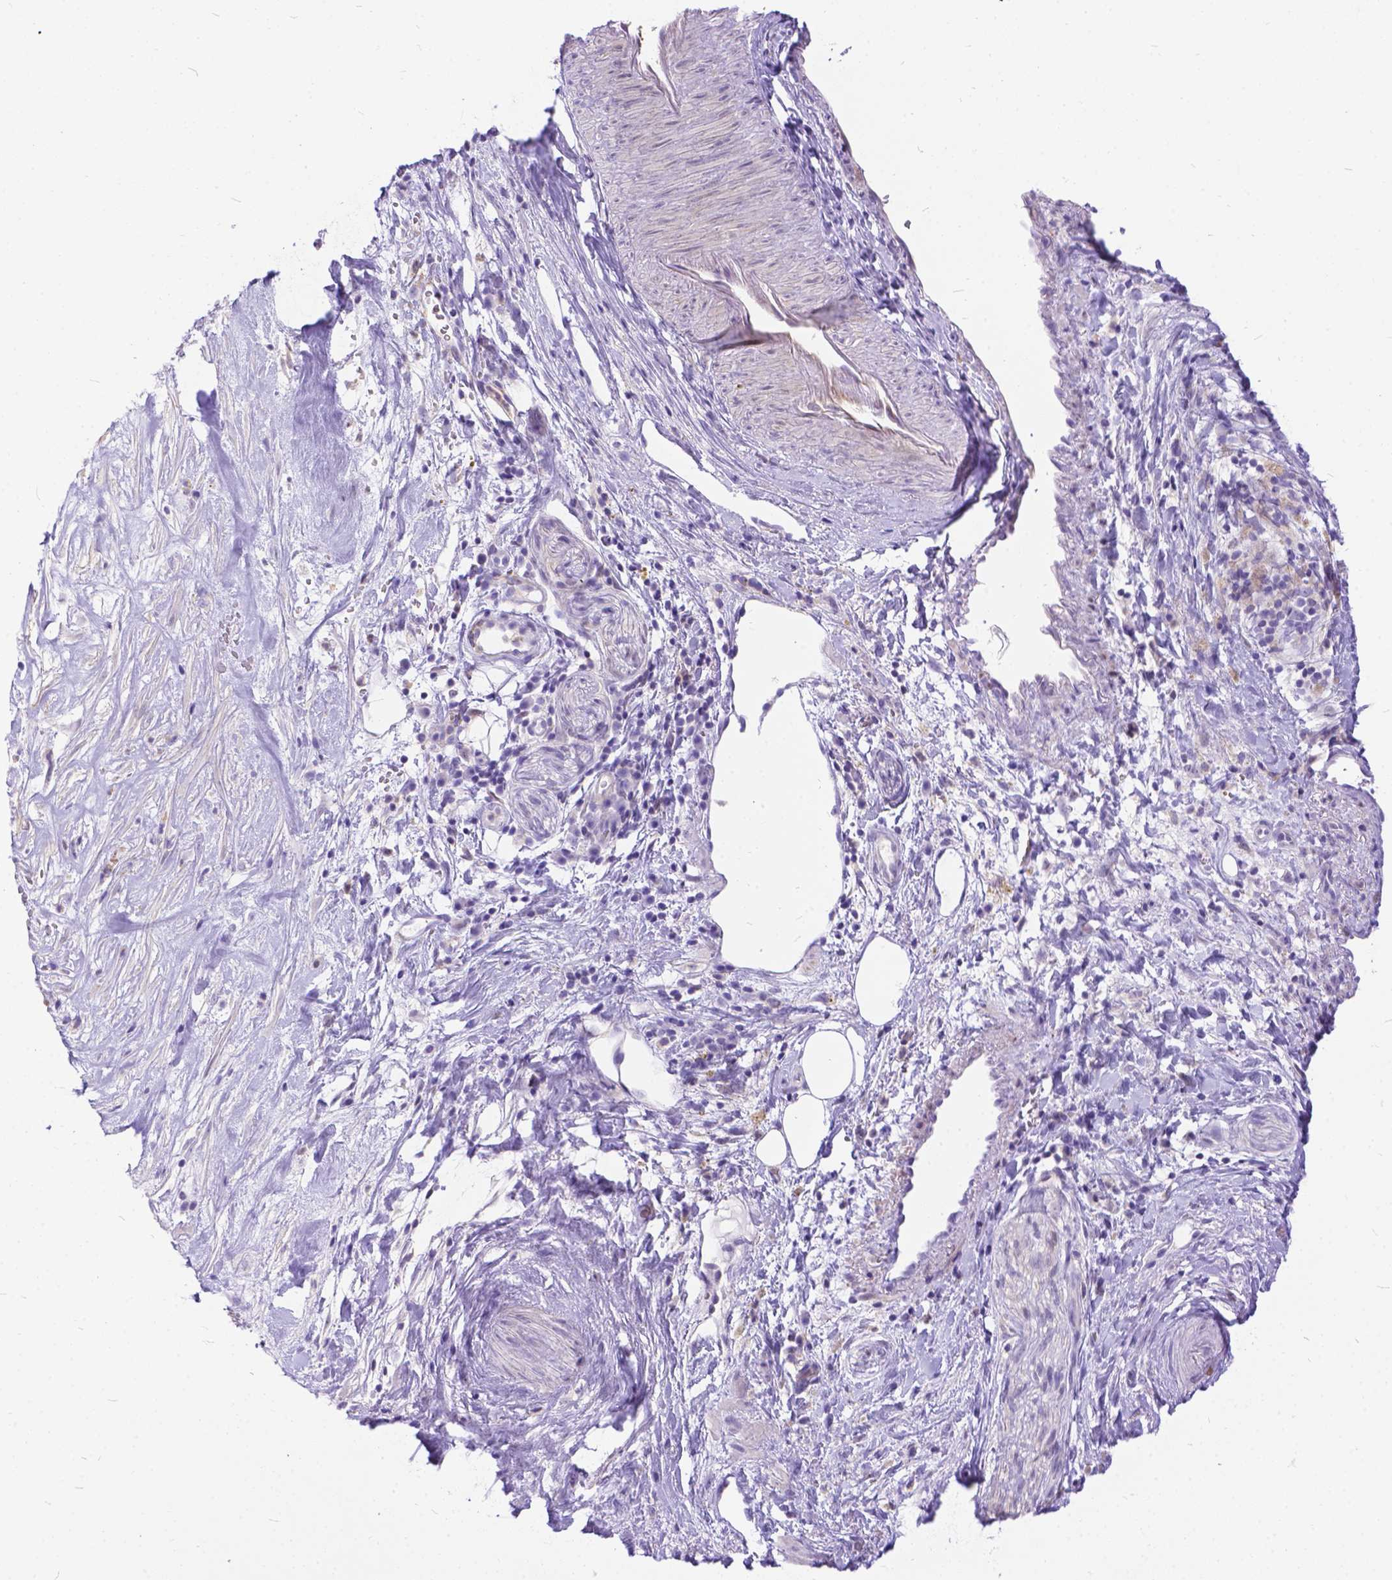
{"staining": {"intensity": "weak", "quantity": "<25%", "location": "cytoplasmic/membranous"}, "tissue": "pancreatic cancer", "cell_type": "Tumor cells", "image_type": "cancer", "snomed": [{"axis": "morphology", "description": "Adenocarcinoma, NOS"}, {"axis": "topography", "description": "Pancreas"}], "caption": "This is an immunohistochemistry image of human pancreatic adenocarcinoma. There is no positivity in tumor cells.", "gene": "TMEM169", "patient": {"sex": "male", "age": 44}}